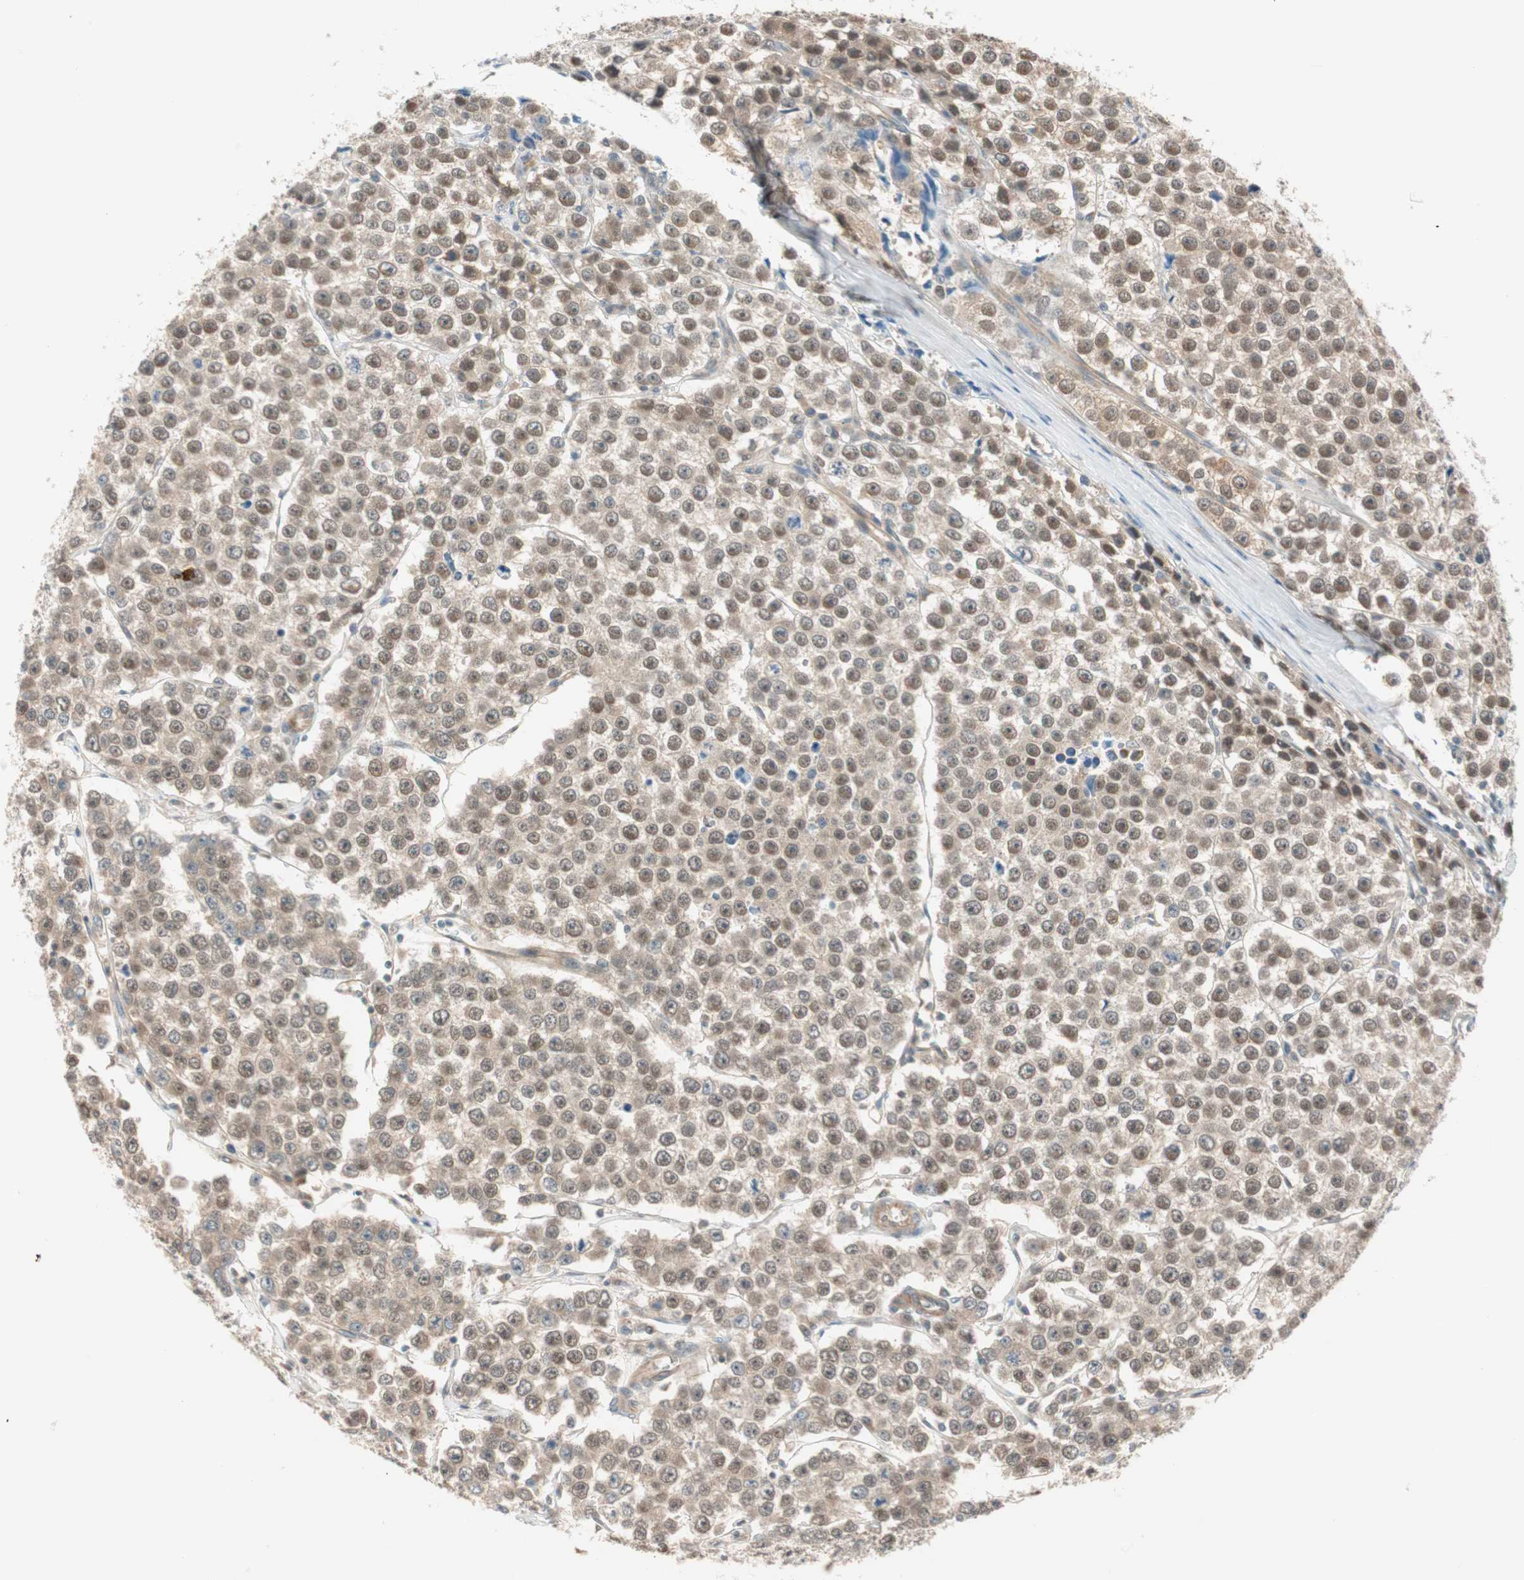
{"staining": {"intensity": "moderate", "quantity": ">75%", "location": "cytoplasmic/membranous,nuclear"}, "tissue": "testis cancer", "cell_type": "Tumor cells", "image_type": "cancer", "snomed": [{"axis": "morphology", "description": "Seminoma, NOS"}, {"axis": "morphology", "description": "Carcinoma, Embryonal, NOS"}, {"axis": "topography", "description": "Testis"}], "caption": "Protein expression analysis of embryonal carcinoma (testis) reveals moderate cytoplasmic/membranous and nuclear positivity in approximately >75% of tumor cells.", "gene": "PSMD8", "patient": {"sex": "male", "age": 52}}